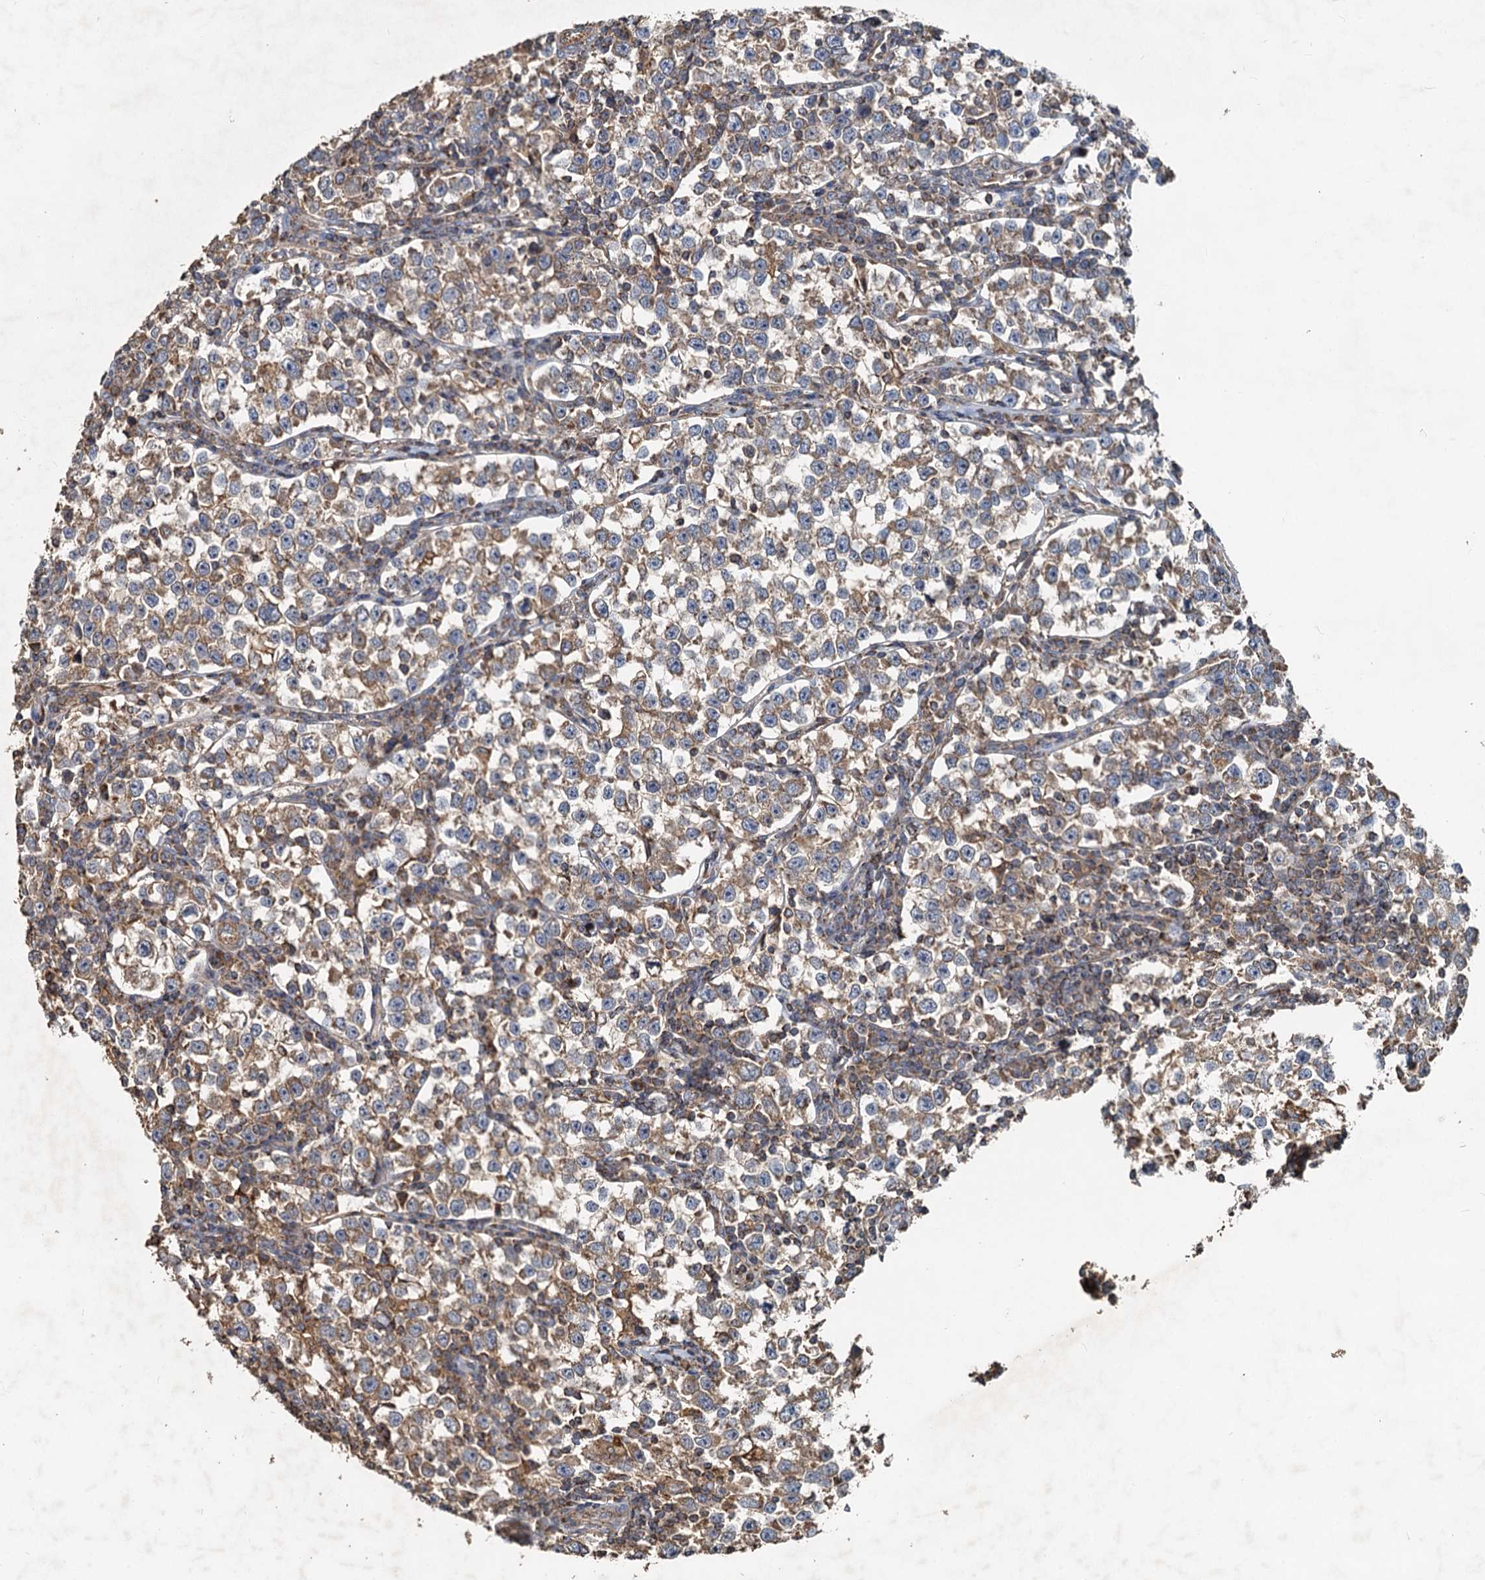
{"staining": {"intensity": "moderate", "quantity": ">75%", "location": "cytoplasmic/membranous"}, "tissue": "testis cancer", "cell_type": "Tumor cells", "image_type": "cancer", "snomed": [{"axis": "morphology", "description": "Normal tissue, NOS"}, {"axis": "morphology", "description": "Seminoma, NOS"}, {"axis": "topography", "description": "Testis"}], "caption": "Immunohistochemical staining of human testis cancer (seminoma) displays medium levels of moderate cytoplasmic/membranous positivity in approximately >75% of tumor cells.", "gene": "SDS", "patient": {"sex": "male", "age": 43}}